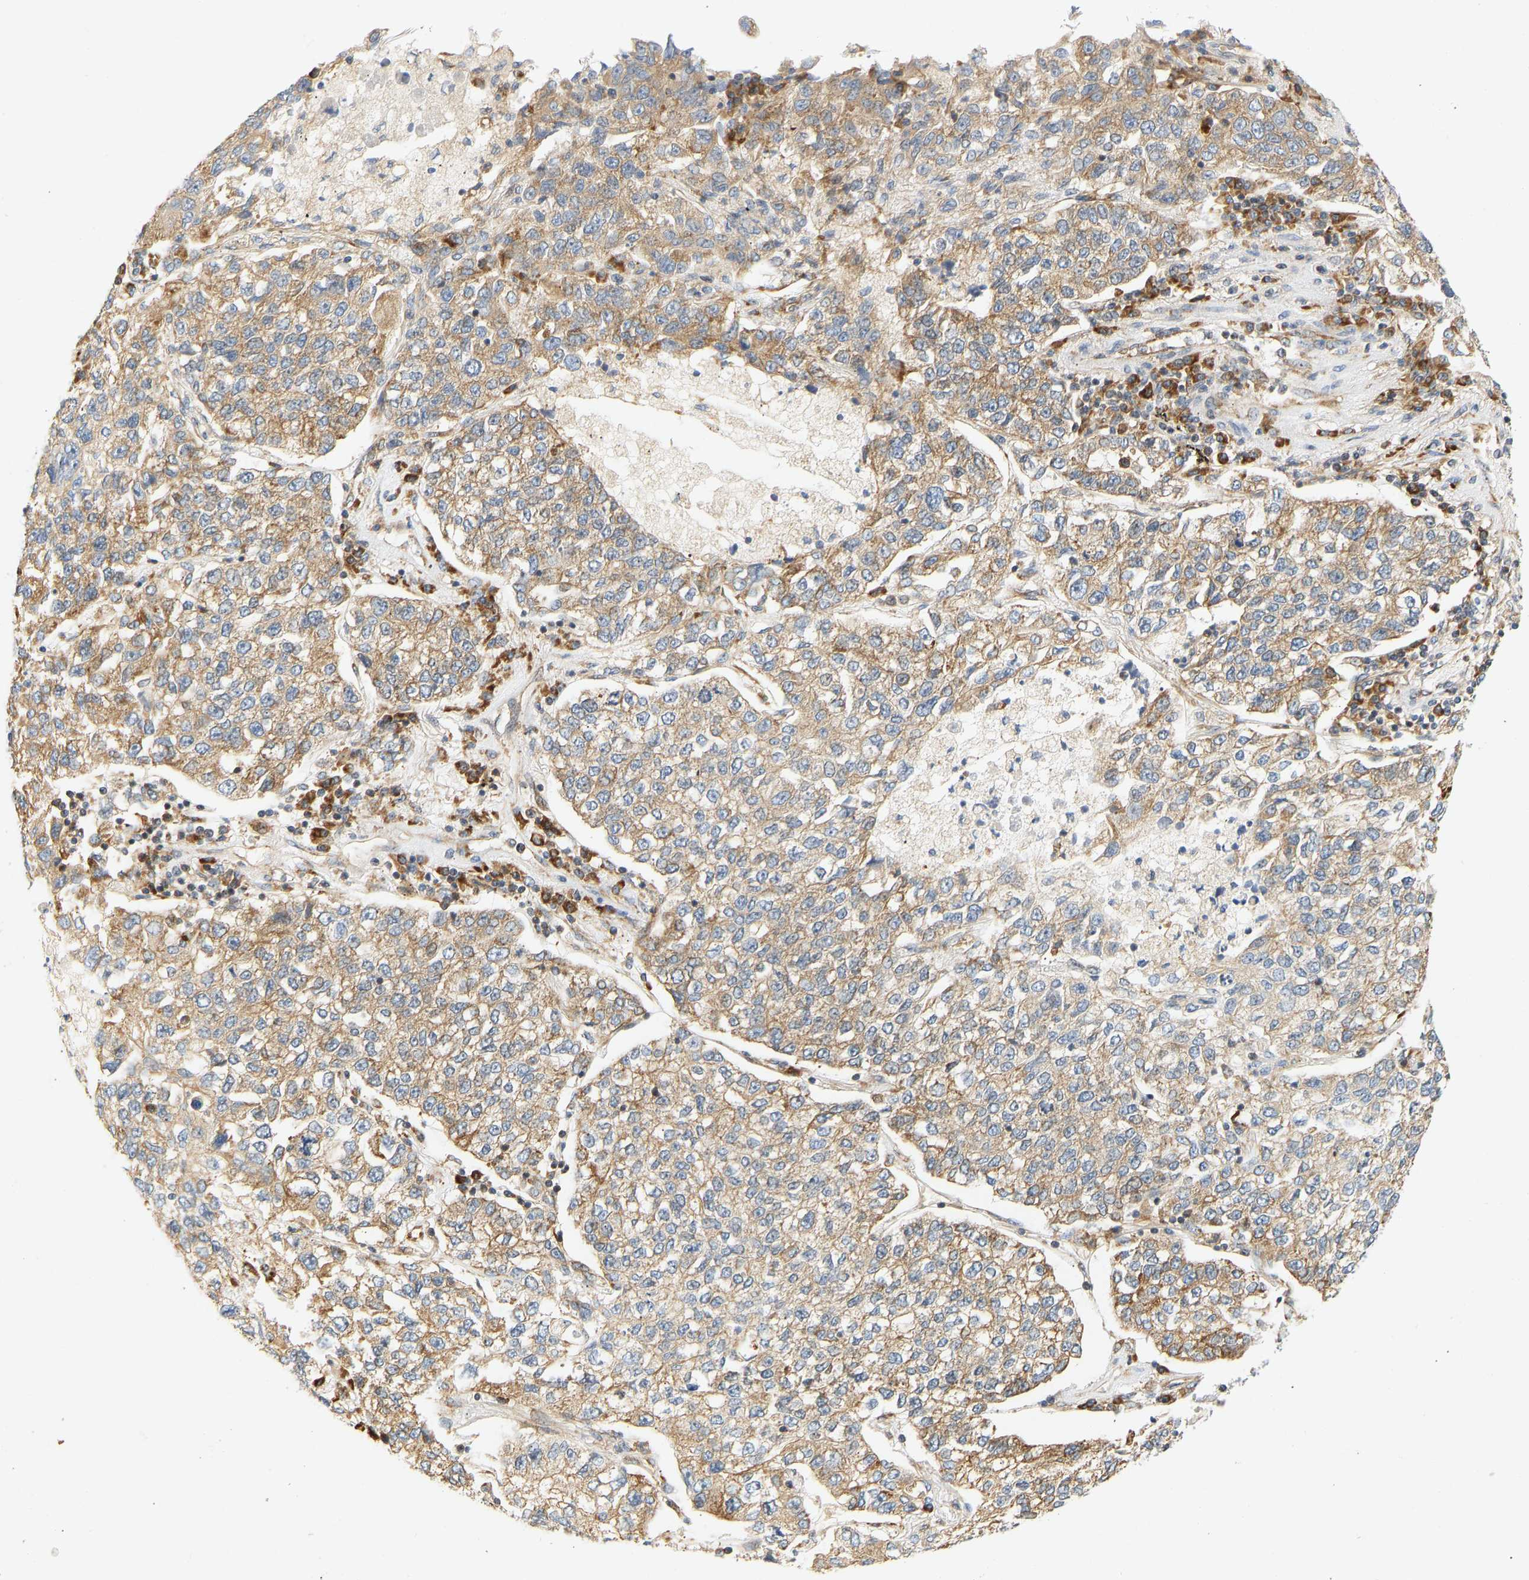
{"staining": {"intensity": "moderate", "quantity": ">75%", "location": "cytoplasmic/membranous"}, "tissue": "lung cancer", "cell_type": "Tumor cells", "image_type": "cancer", "snomed": [{"axis": "morphology", "description": "Adenocarcinoma, NOS"}, {"axis": "topography", "description": "Lung"}], "caption": "A photomicrograph showing moderate cytoplasmic/membranous expression in about >75% of tumor cells in lung cancer (adenocarcinoma), as visualized by brown immunohistochemical staining.", "gene": "RPS14", "patient": {"sex": "male", "age": 49}}